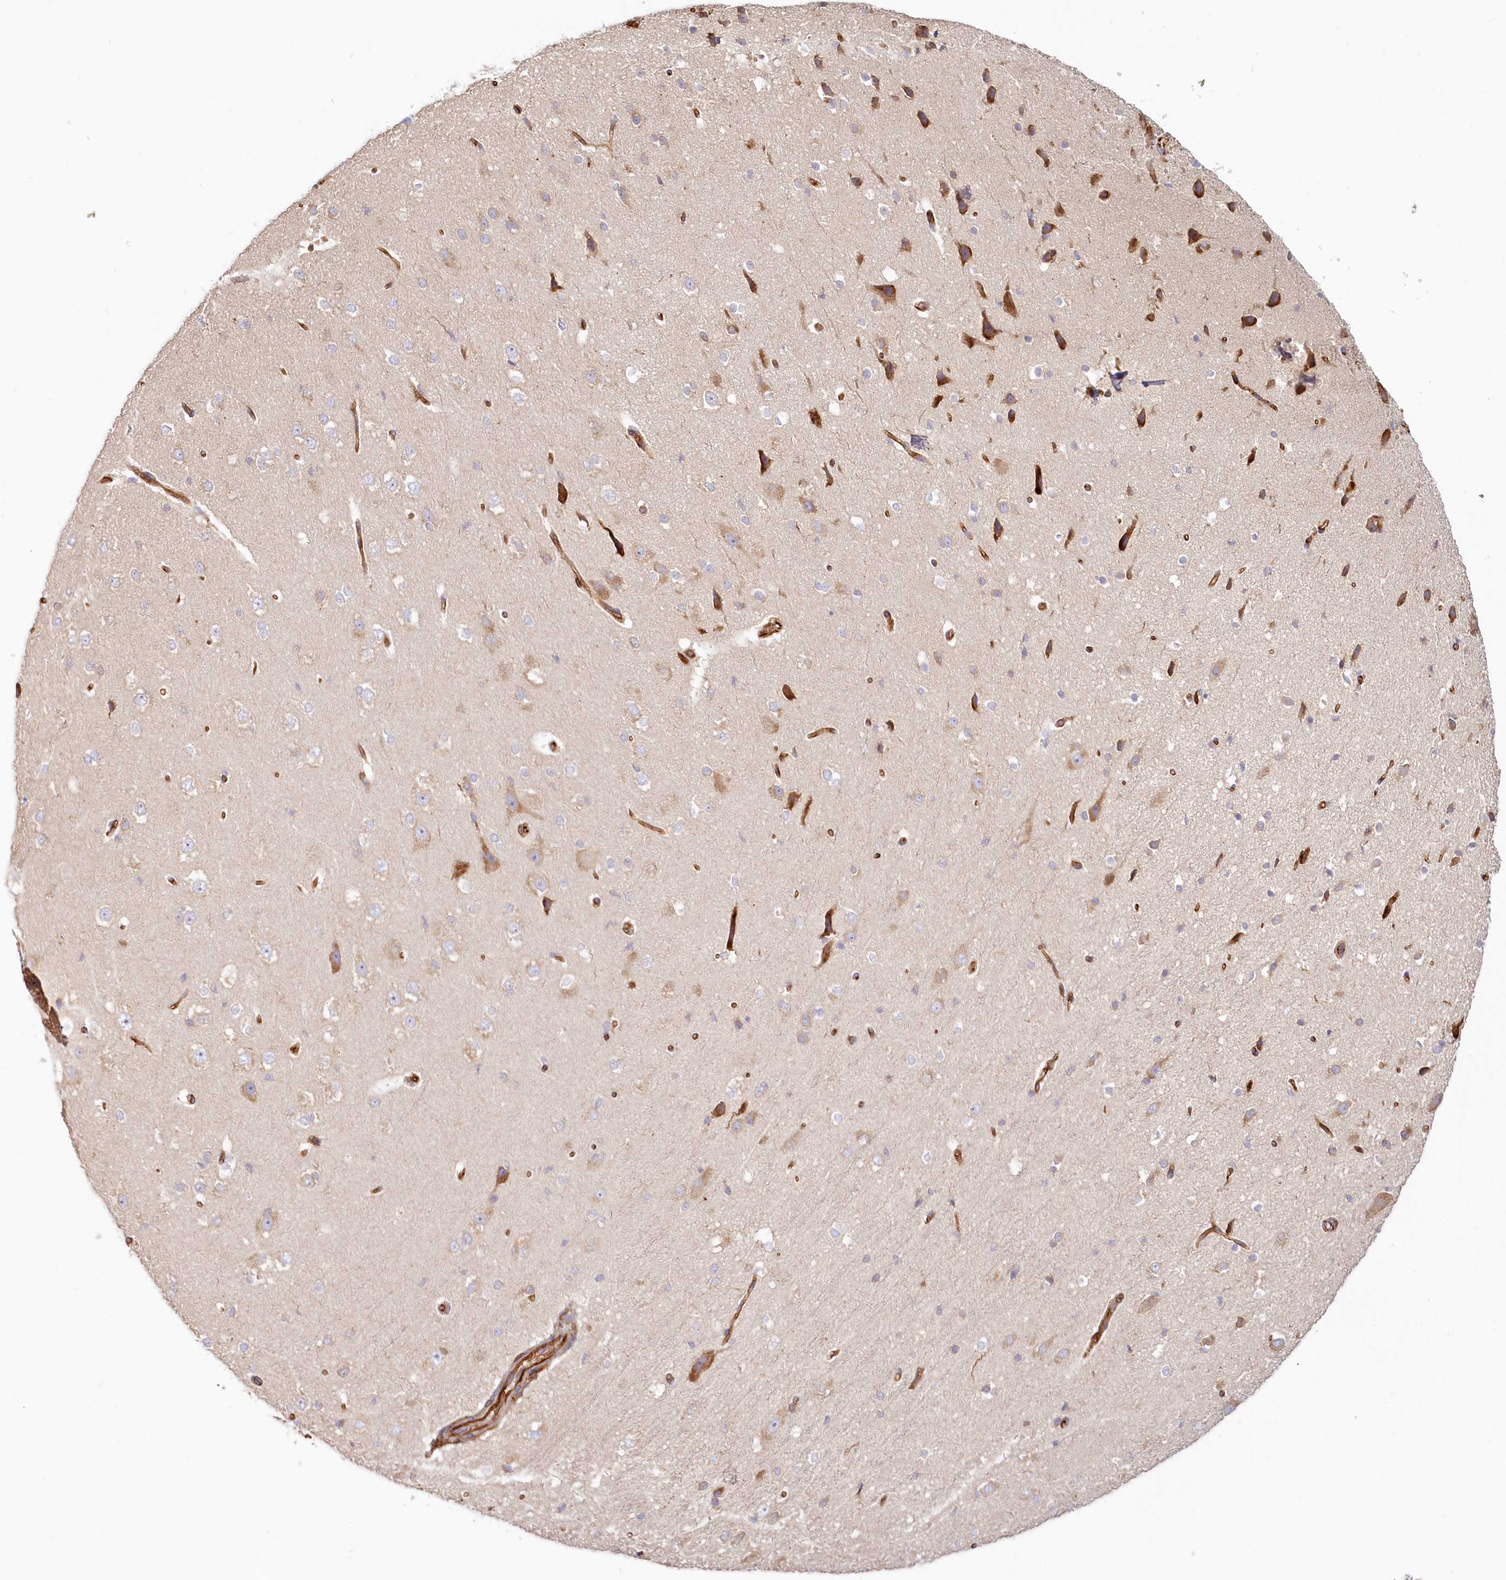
{"staining": {"intensity": "moderate", "quantity": ">75%", "location": "cytoplasmic/membranous"}, "tissue": "cerebral cortex", "cell_type": "Endothelial cells", "image_type": "normal", "snomed": [{"axis": "morphology", "description": "Normal tissue, NOS"}, {"axis": "morphology", "description": "Developmental malformation"}, {"axis": "topography", "description": "Cerebral cortex"}], "caption": "Immunohistochemical staining of normal human cerebral cortex demonstrates medium levels of moderate cytoplasmic/membranous positivity in approximately >75% of endothelial cells. Ihc stains the protein of interest in brown and the nuclei are stained blue.", "gene": "HARS2", "patient": {"sex": "female", "age": 30}}